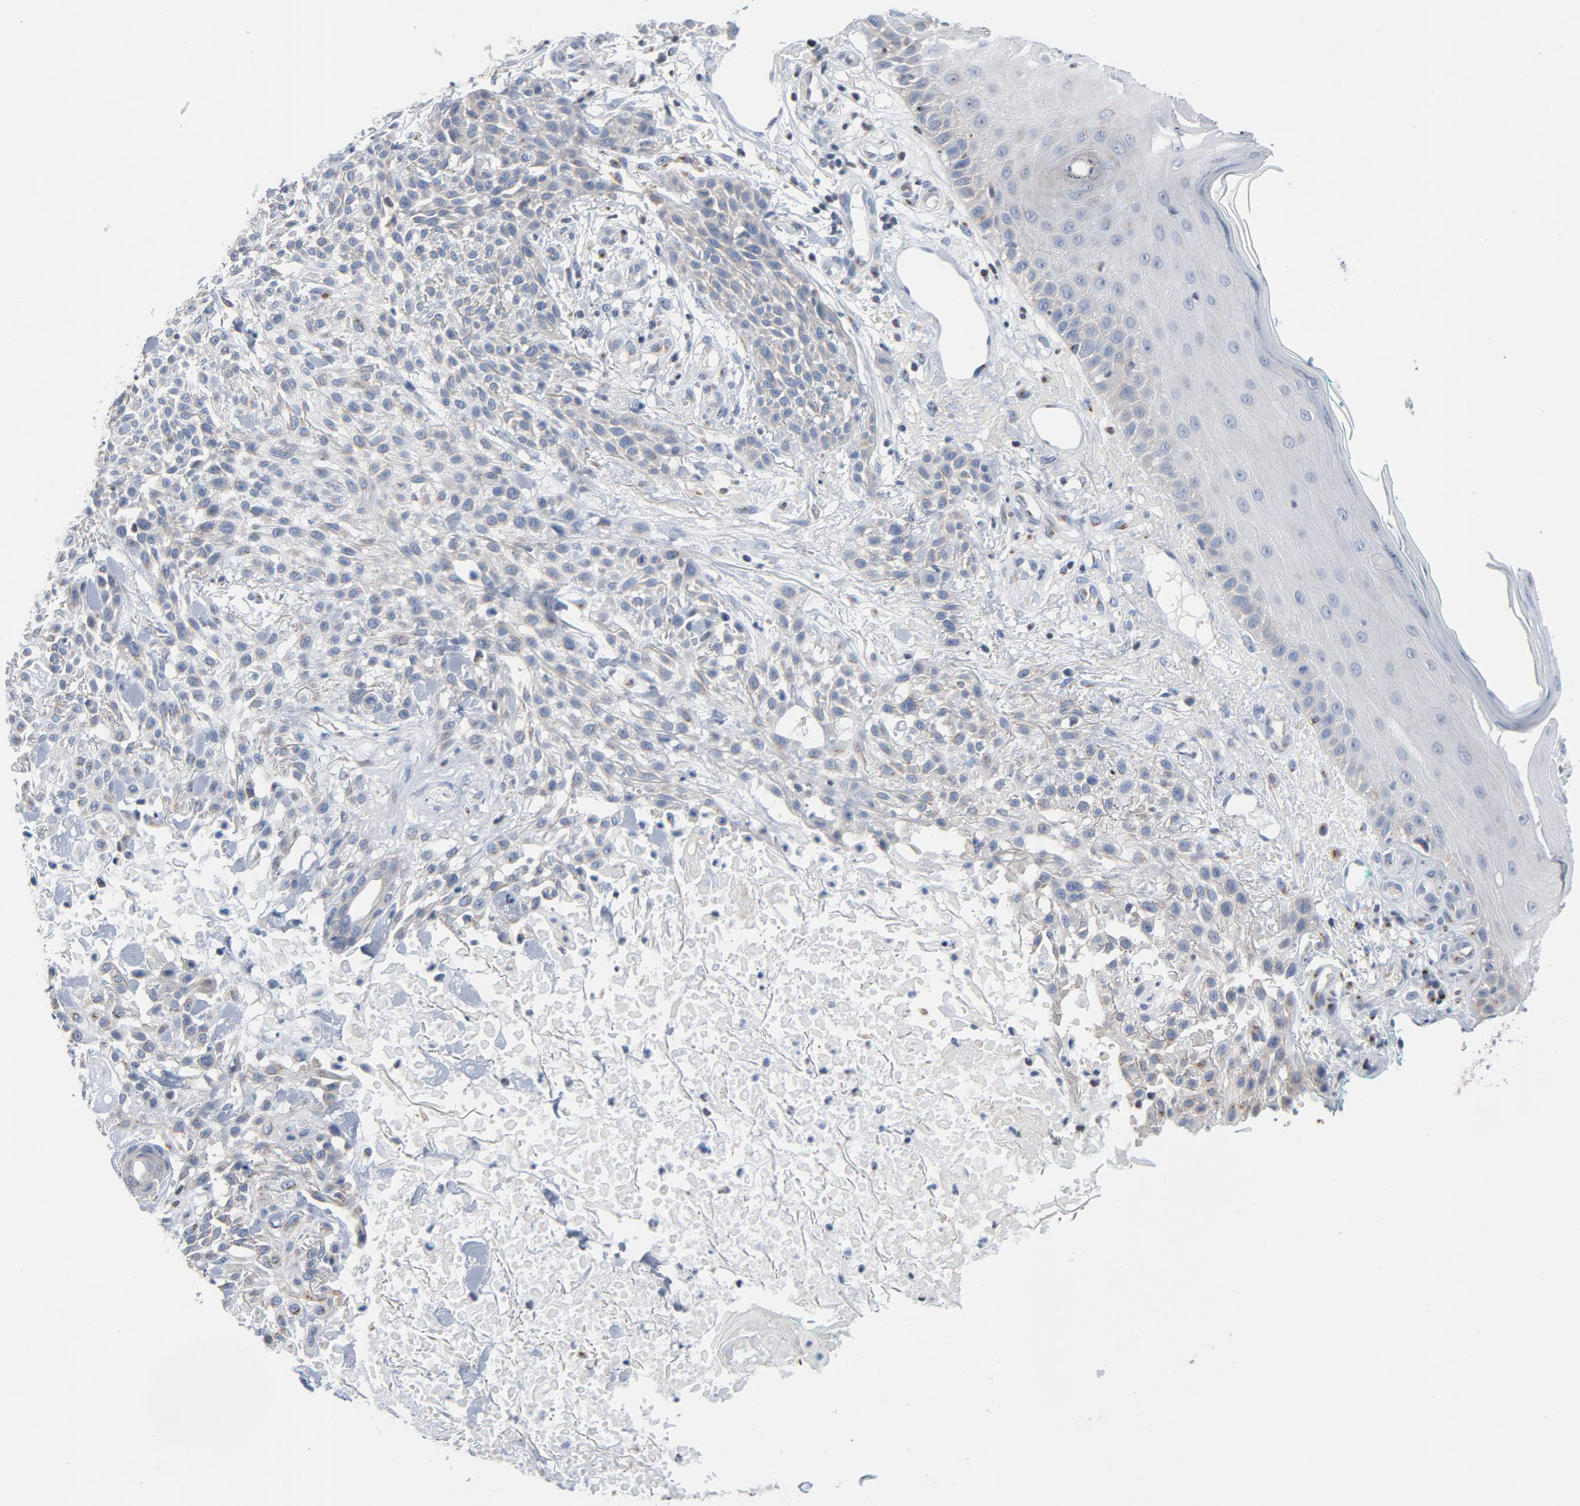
{"staining": {"intensity": "moderate", "quantity": "25%-75%", "location": "cytoplasmic/membranous"}, "tissue": "skin cancer", "cell_type": "Tumor cells", "image_type": "cancer", "snomed": [{"axis": "morphology", "description": "Squamous cell carcinoma, NOS"}, {"axis": "topography", "description": "Skin"}], "caption": "A brown stain labels moderate cytoplasmic/membranous staining of a protein in skin cancer (squamous cell carcinoma) tumor cells.", "gene": "YIPF6", "patient": {"sex": "female", "age": 42}}